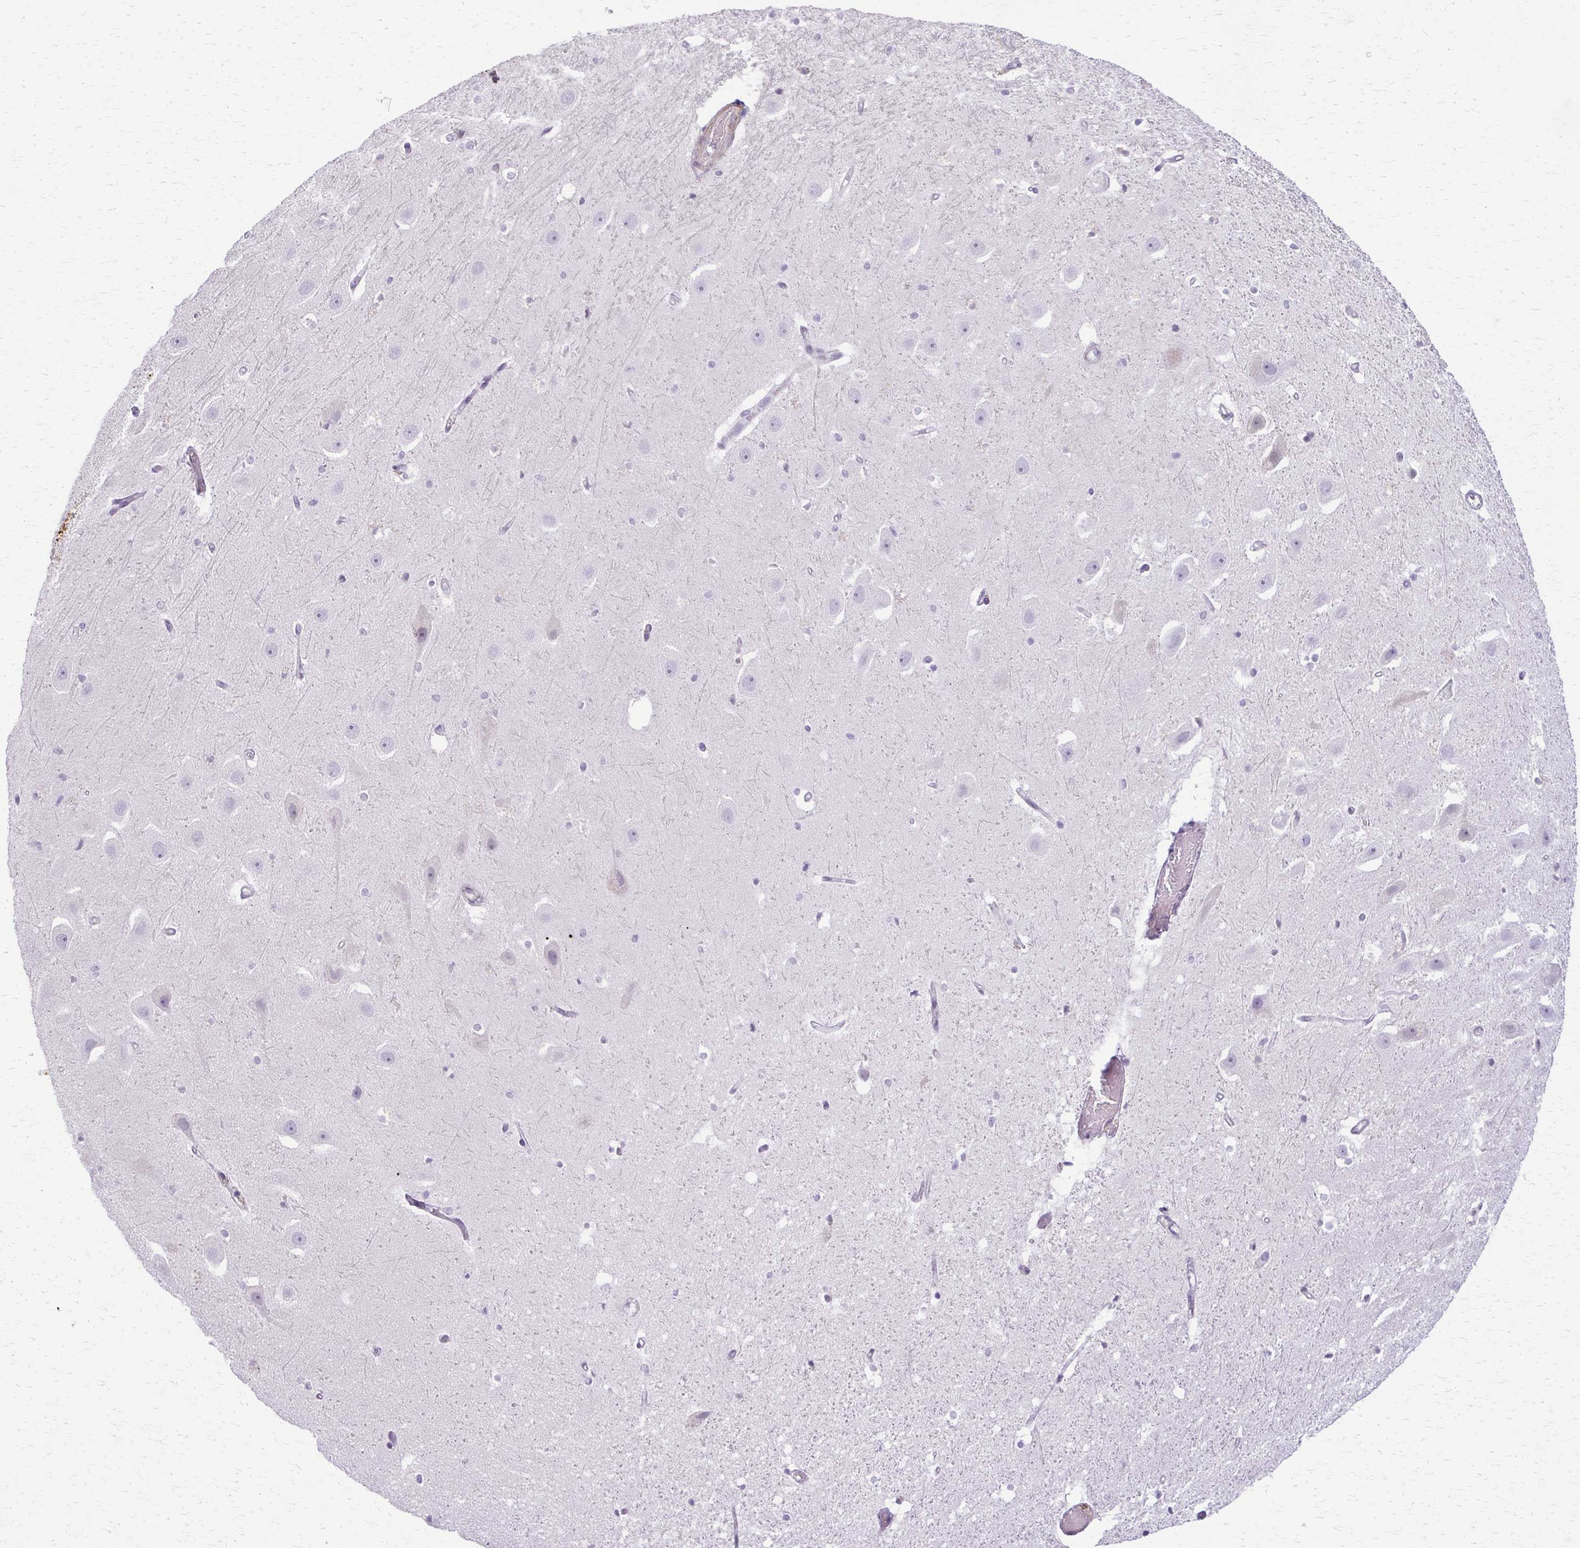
{"staining": {"intensity": "negative", "quantity": "none", "location": "none"}, "tissue": "hippocampus", "cell_type": "Glial cells", "image_type": "normal", "snomed": [{"axis": "morphology", "description": "Normal tissue, NOS"}, {"axis": "topography", "description": "Hippocampus"}], "caption": "There is no significant positivity in glial cells of hippocampus. (Stains: DAB IHC with hematoxylin counter stain, Microscopy: brightfield microscopy at high magnification).", "gene": "CA3", "patient": {"sex": "male", "age": 63}}